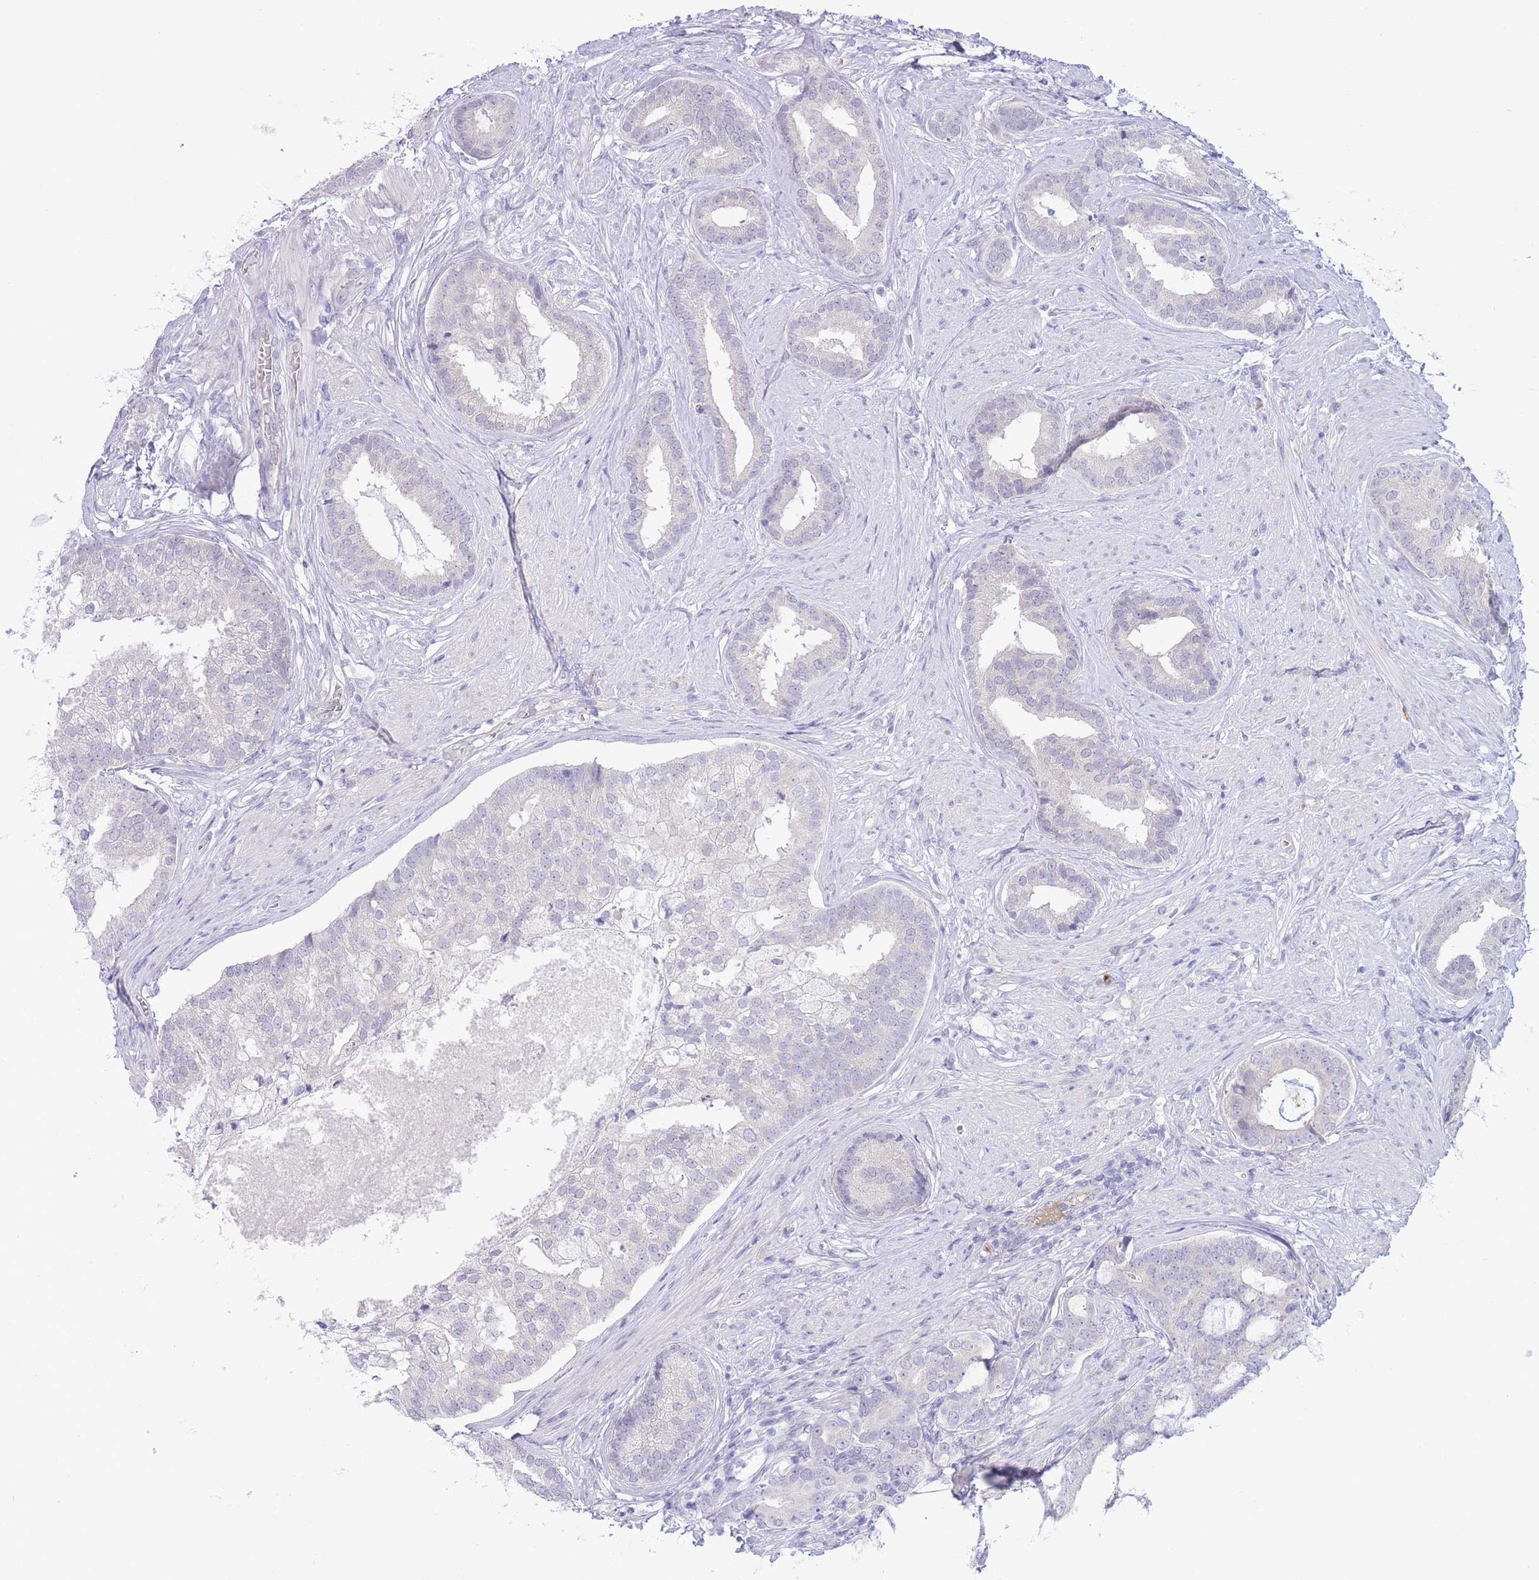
{"staining": {"intensity": "negative", "quantity": "none", "location": "none"}, "tissue": "prostate cancer", "cell_type": "Tumor cells", "image_type": "cancer", "snomed": [{"axis": "morphology", "description": "Adenocarcinoma, High grade"}, {"axis": "topography", "description": "Prostate"}], "caption": "Human prostate high-grade adenocarcinoma stained for a protein using immunohistochemistry (IHC) displays no positivity in tumor cells.", "gene": "ASAP3", "patient": {"sex": "male", "age": 55}}